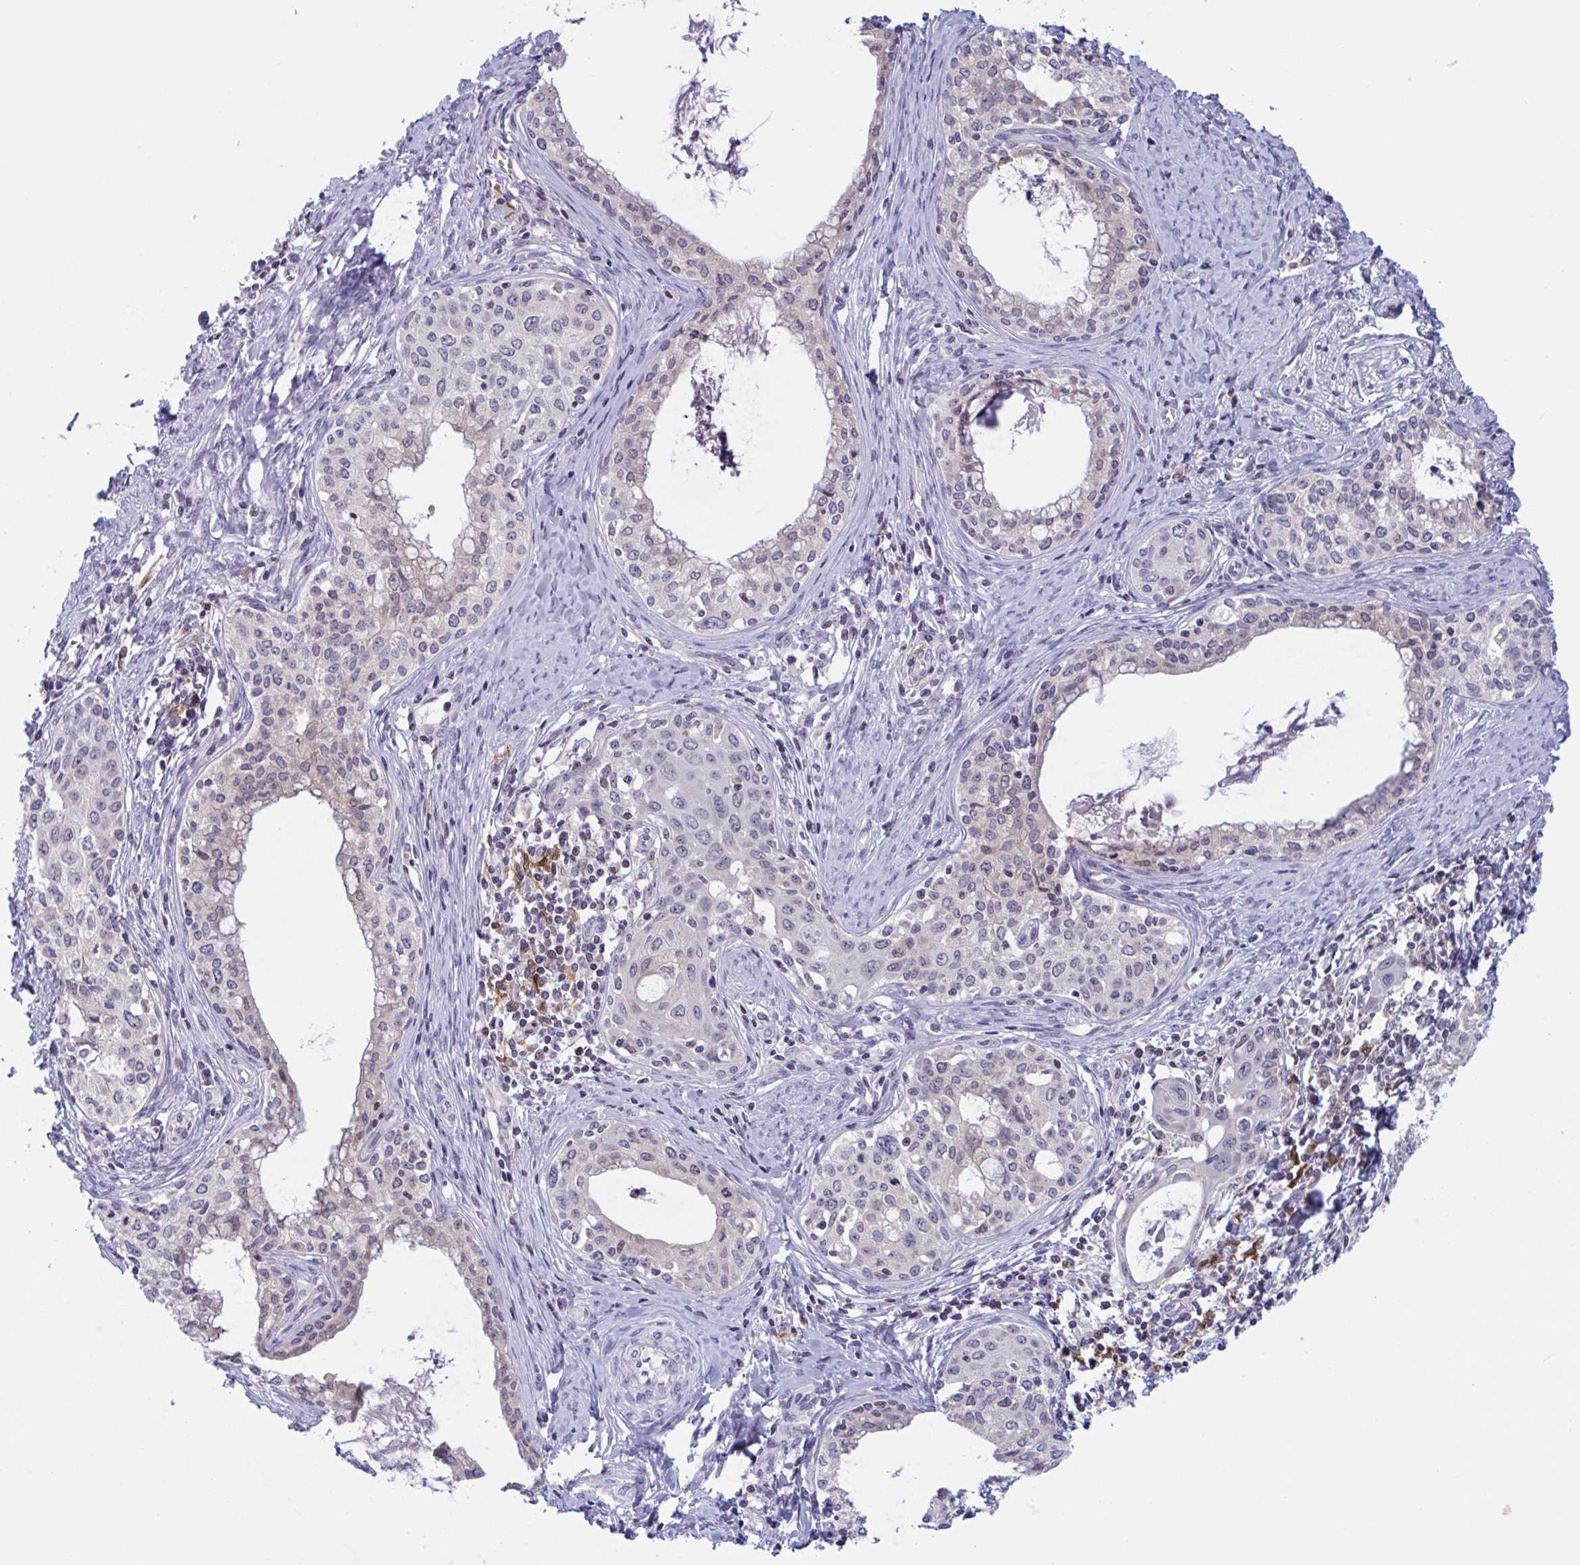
{"staining": {"intensity": "negative", "quantity": "none", "location": "none"}, "tissue": "cervical cancer", "cell_type": "Tumor cells", "image_type": "cancer", "snomed": [{"axis": "morphology", "description": "Squamous cell carcinoma, NOS"}, {"axis": "morphology", "description": "Adenocarcinoma, NOS"}, {"axis": "topography", "description": "Cervix"}], "caption": "An image of adenocarcinoma (cervical) stained for a protein exhibits no brown staining in tumor cells. Brightfield microscopy of IHC stained with DAB (brown) and hematoxylin (blue), captured at high magnification.", "gene": "SNX11", "patient": {"sex": "female", "age": 52}}